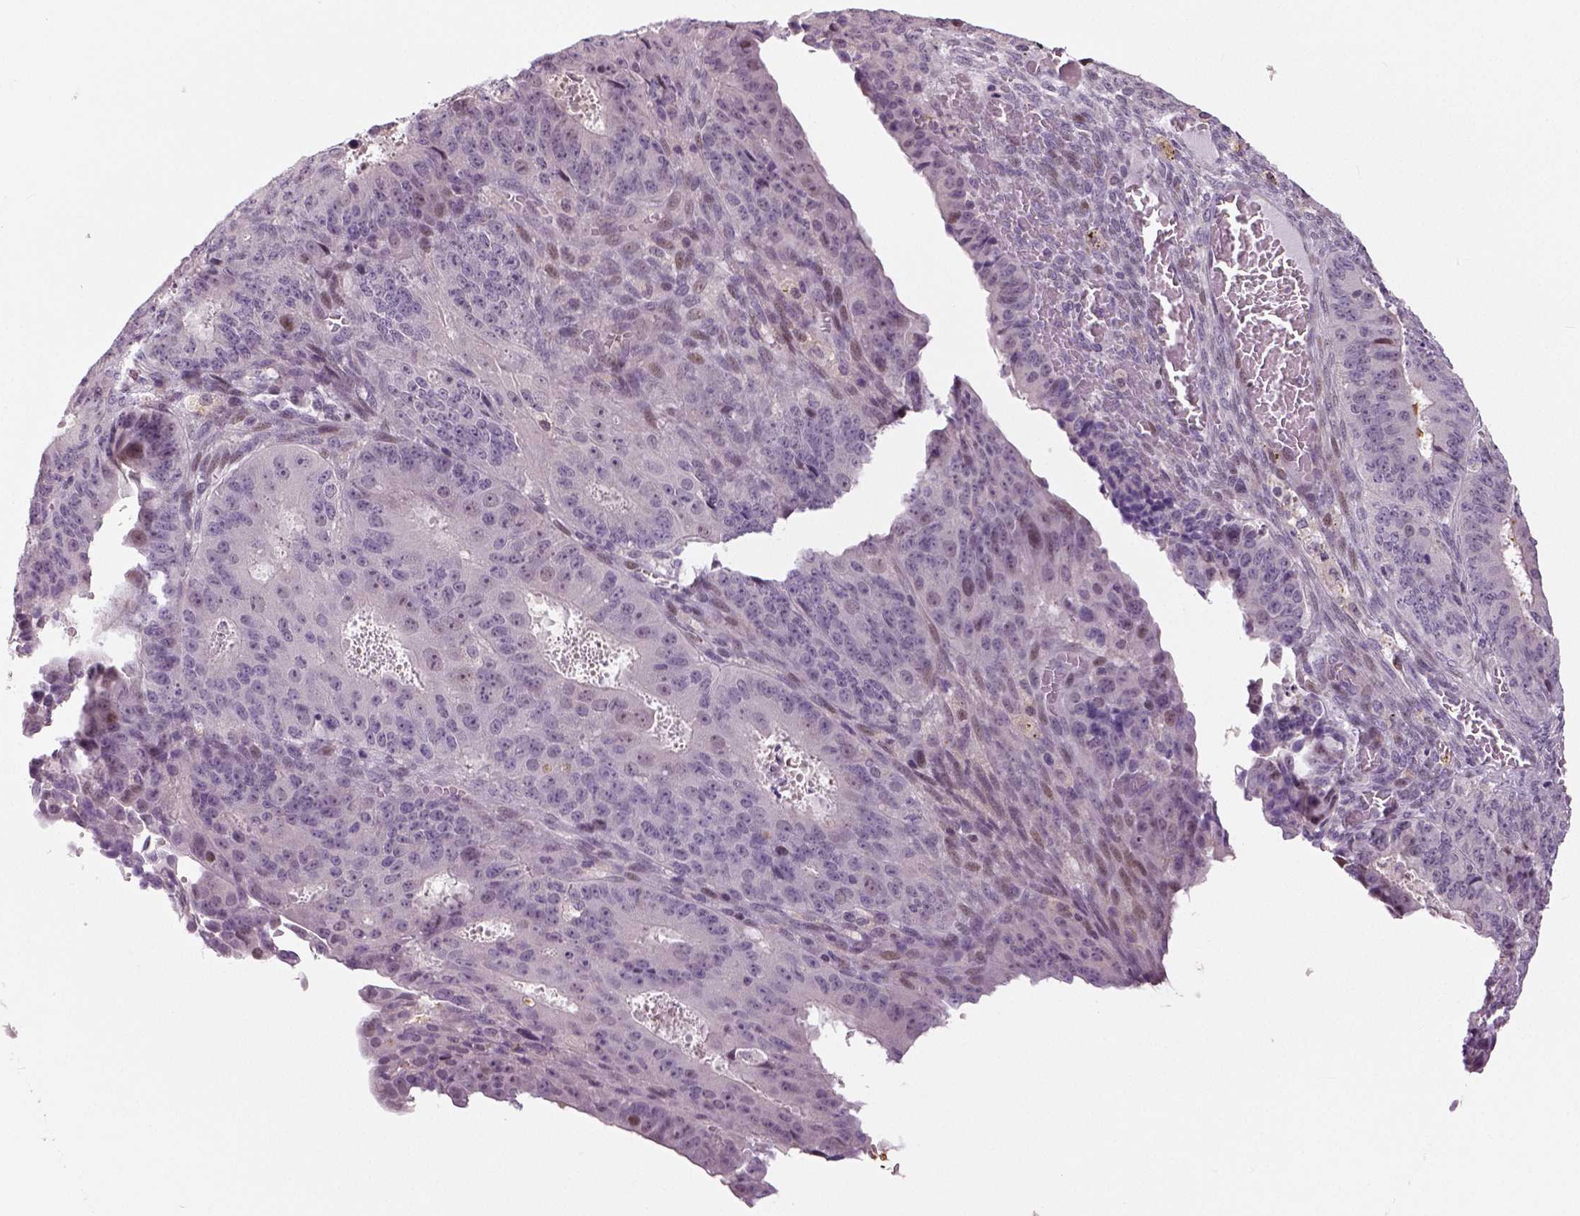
{"staining": {"intensity": "weak", "quantity": "<25%", "location": "nuclear"}, "tissue": "ovarian cancer", "cell_type": "Tumor cells", "image_type": "cancer", "snomed": [{"axis": "morphology", "description": "Carcinoma, endometroid"}, {"axis": "topography", "description": "Ovary"}], "caption": "Immunohistochemistry micrograph of human ovarian endometroid carcinoma stained for a protein (brown), which demonstrates no positivity in tumor cells. (DAB immunohistochemistry (IHC) visualized using brightfield microscopy, high magnification).", "gene": "NECAB1", "patient": {"sex": "female", "age": 42}}